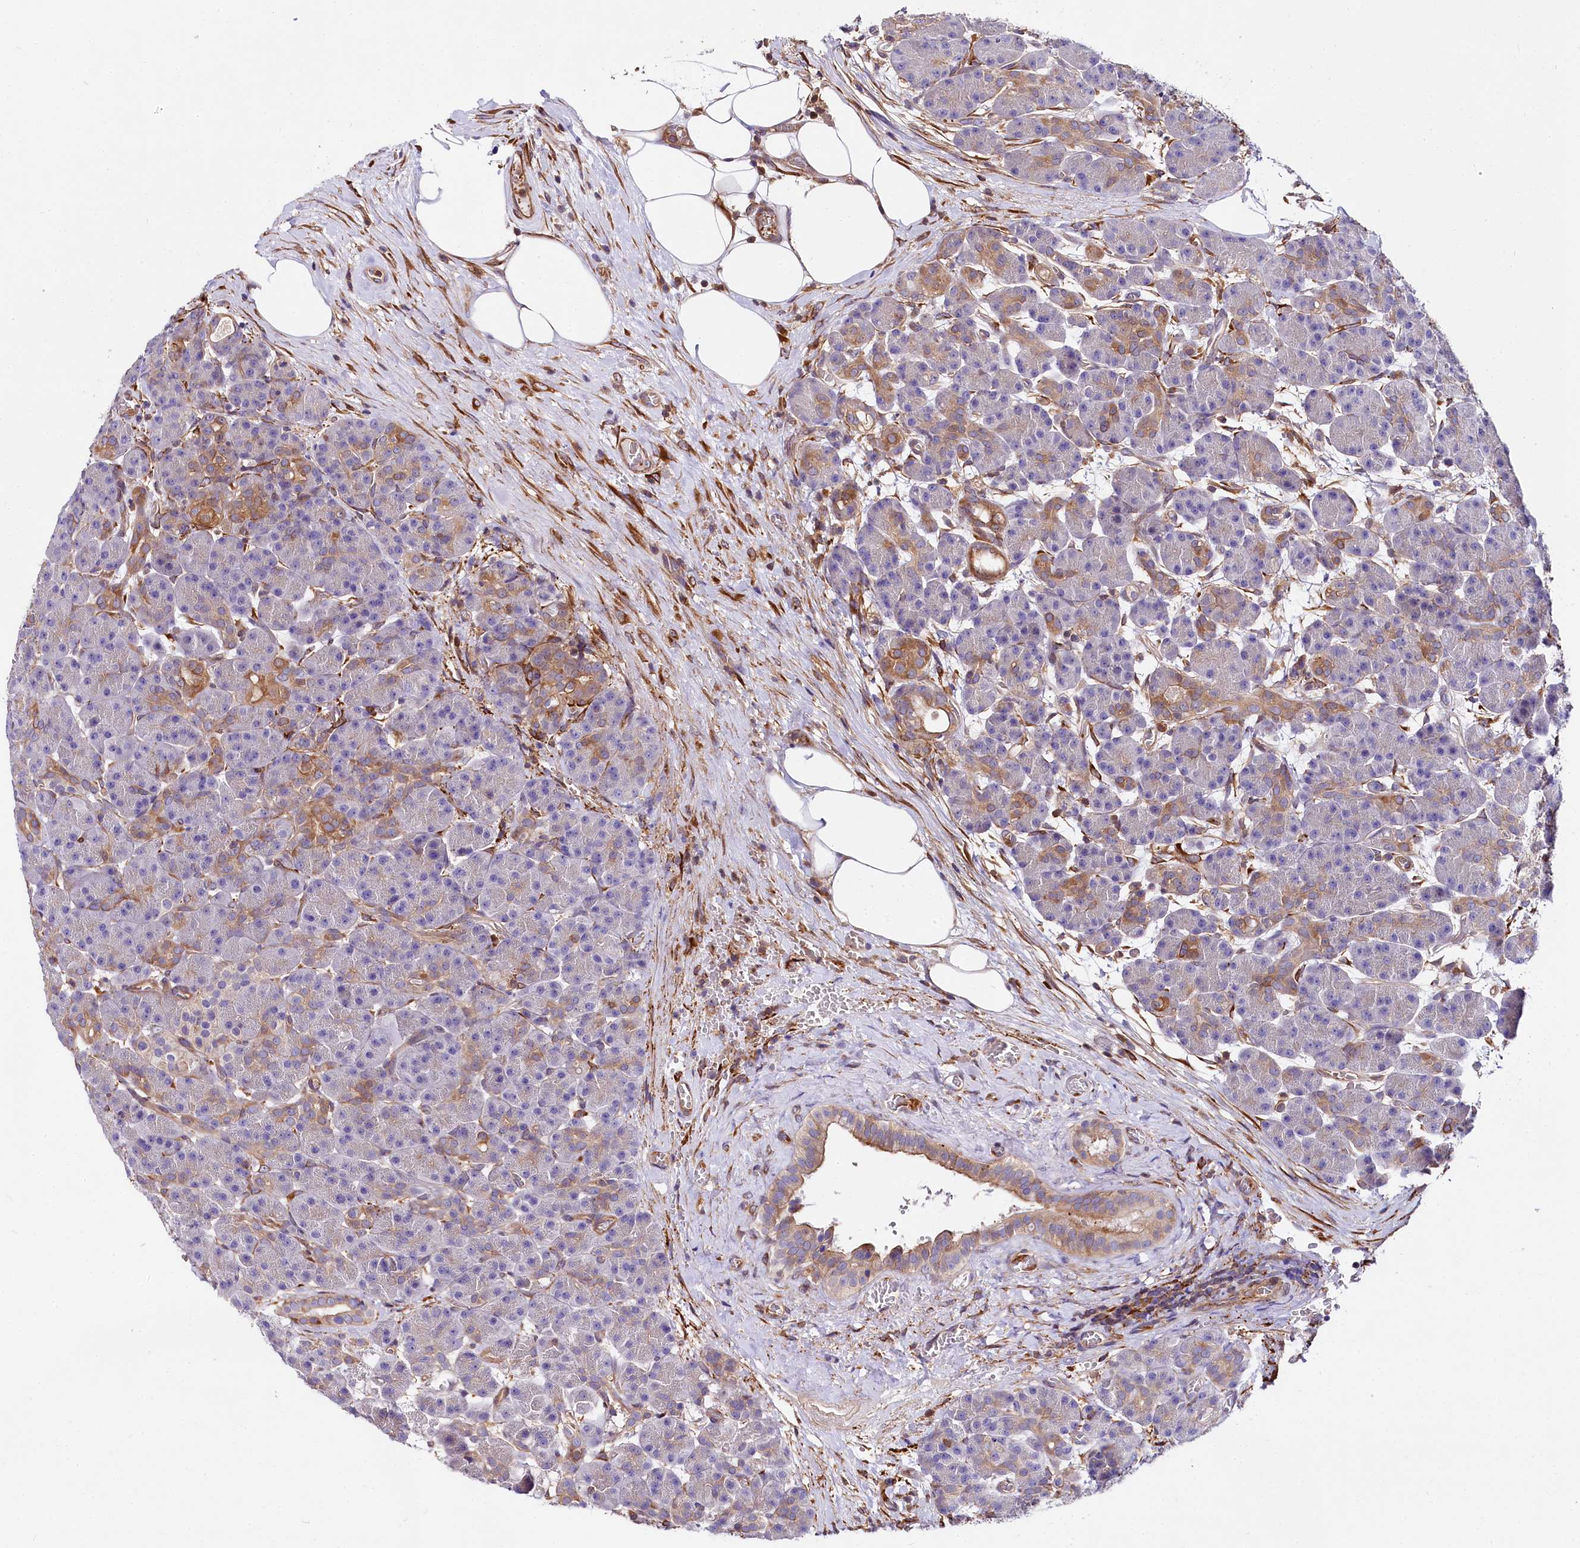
{"staining": {"intensity": "strong", "quantity": "<25%", "location": "cytoplasmic/membranous"}, "tissue": "pancreas", "cell_type": "Exocrine glandular cells", "image_type": "normal", "snomed": [{"axis": "morphology", "description": "Normal tissue, NOS"}, {"axis": "topography", "description": "Pancreas"}], "caption": "Protein analysis of normal pancreas reveals strong cytoplasmic/membranous expression in about <25% of exocrine glandular cells. Using DAB (3,3'-diaminobenzidine) (brown) and hematoxylin (blue) stains, captured at high magnification using brightfield microscopy.", "gene": "FCHSD2", "patient": {"sex": "male", "age": 63}}